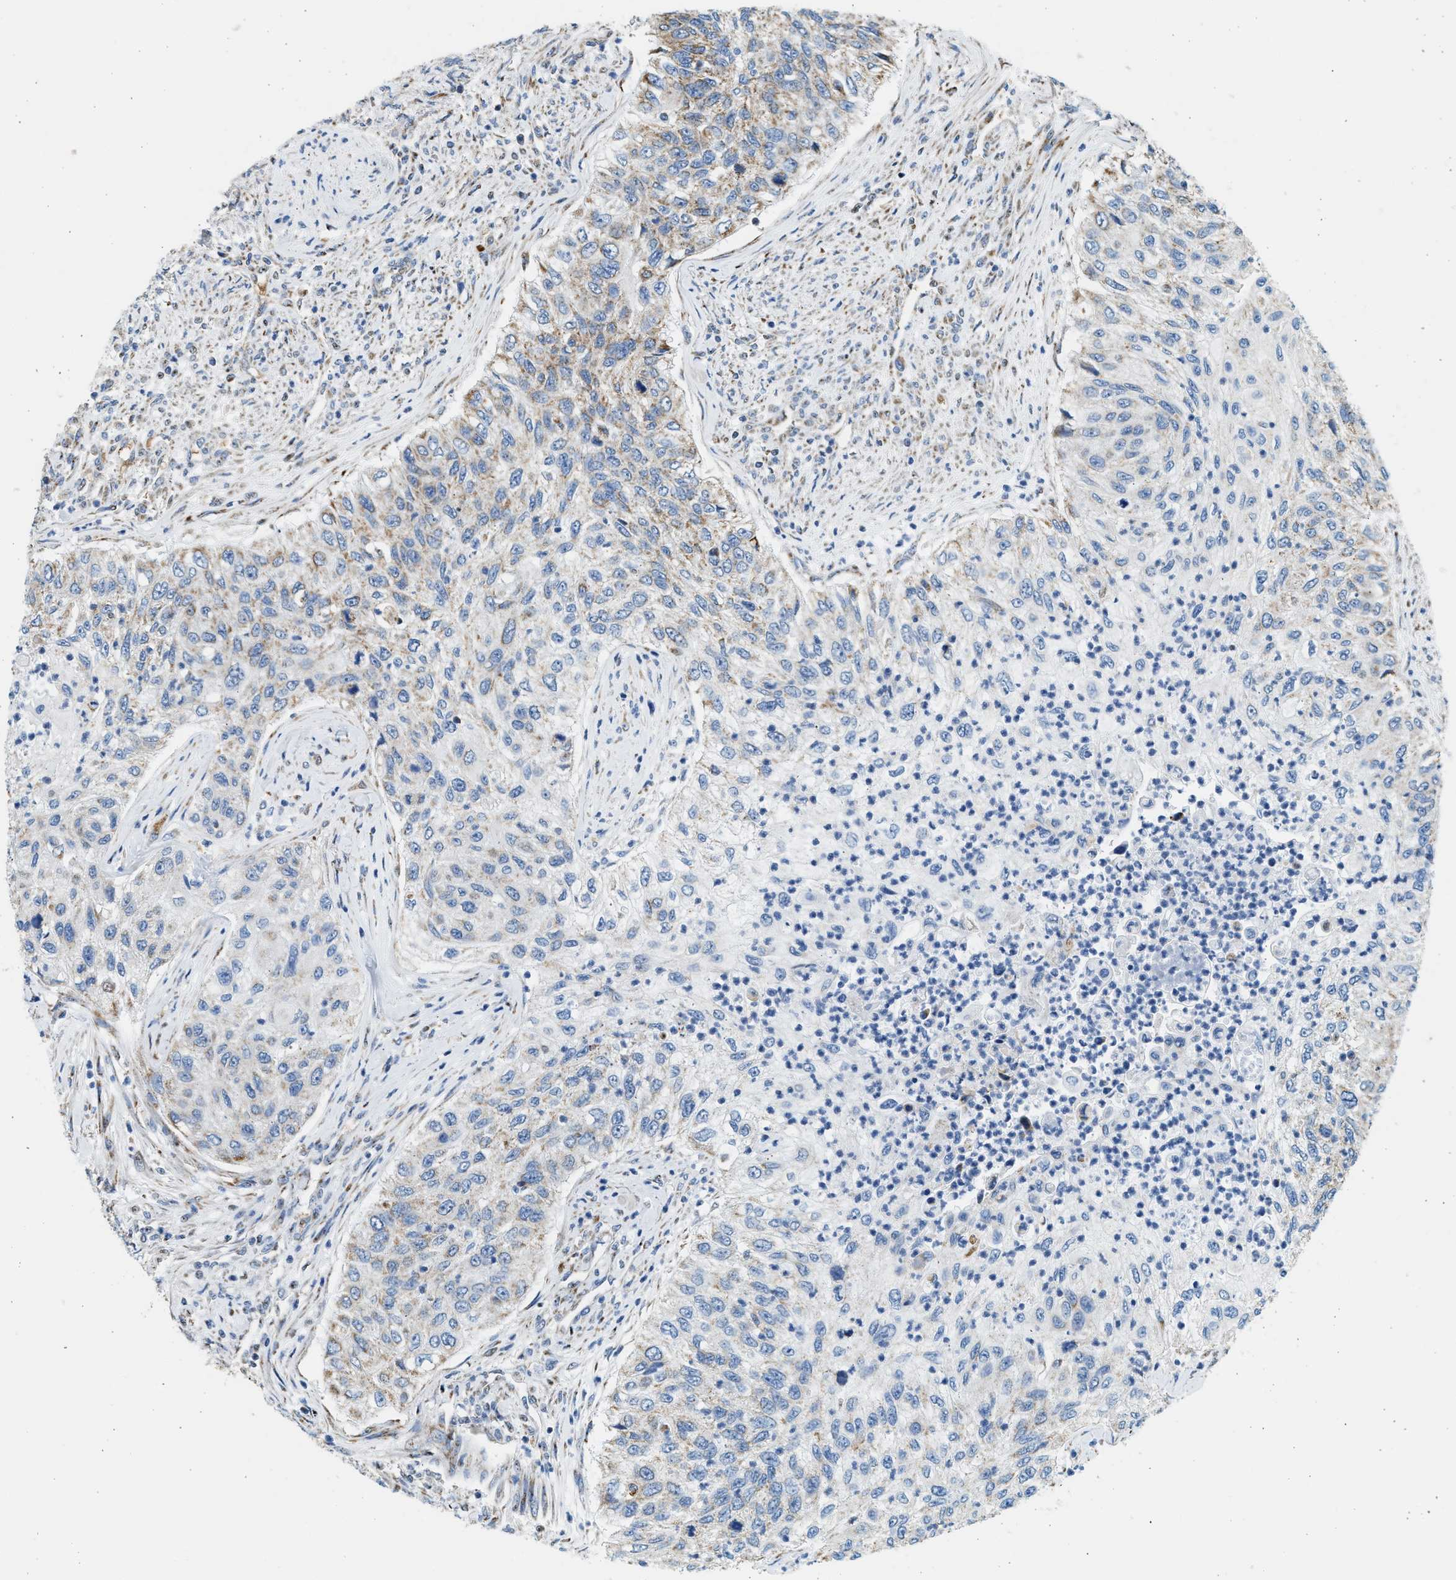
{"staining": {"intensity": "moderate", "quantity": "25%-75%", "location": "cytoplasmic/membranous"}, "tissue": "urothelial cancer", "cell_type": "Tumor cells", "image_type": "cancer", "snomed": [{"axis": "morphology", "description": "Urothelial carcinoma, High grade"}, {"axis": "topography", "description": "Urinary bladder"}], "caption": "This is a photomicrograph of immunohistochemistry (IHC) staining of urothelial carcinoma (high-grade), which shows moderate positivity in the cytoplasmic/membranous of tumor cells.", "gene": "KCNMB3", "patient": {"sex": "female", "age": 60}}